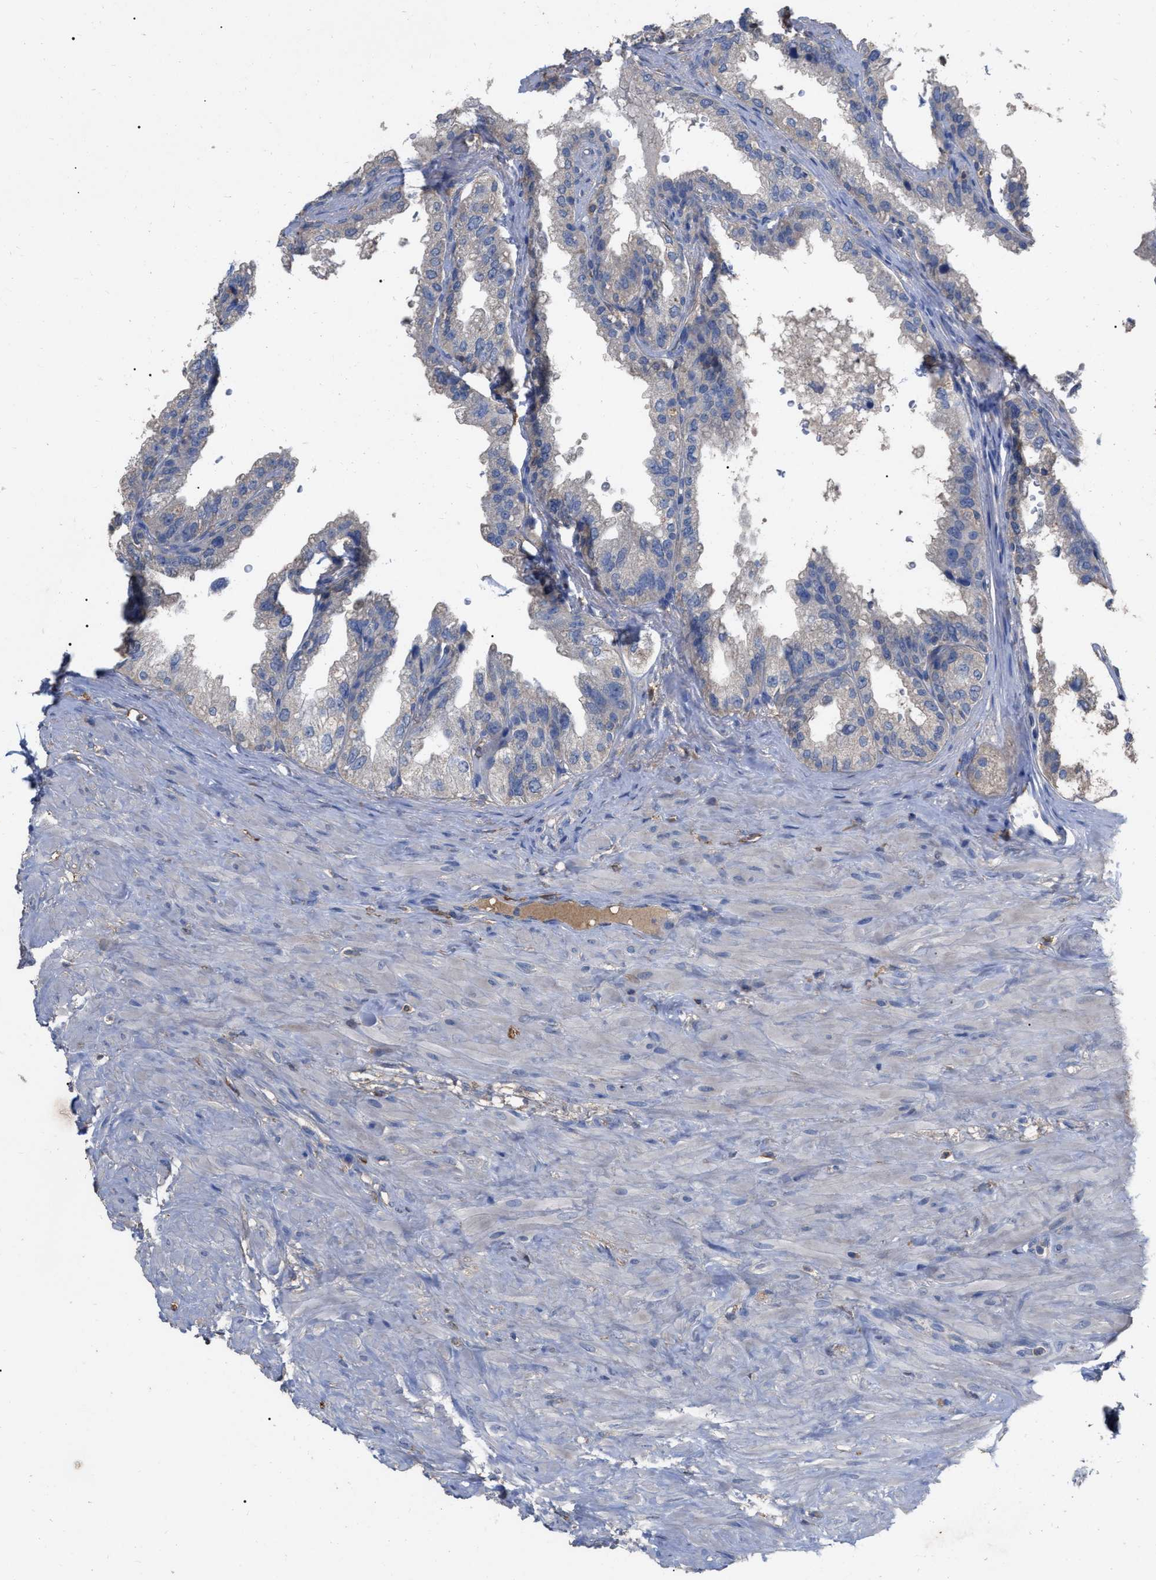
{"staining": {"intensity": "negative", "quantity": "none", "location": "none"}, "tissue": "seminal vesicle", "cell_type": "Glandular cells", "image_type": "normal", "snomed": [{"axis": "morphology", "description": "Normal tissue, NOS"}, {"axis": "topography", "description": "Seminal veicle"}], "caption": "Normal seminal vesicle was stained to show a protein in brown. There is no significant expression in glandular cells. (DAB (3,3'-diaminobenzidine) IHC visualized using brightfield microscopy, high magnification).", "gene": "GPR179", "patient": {"sex": "male", "age": 68}}